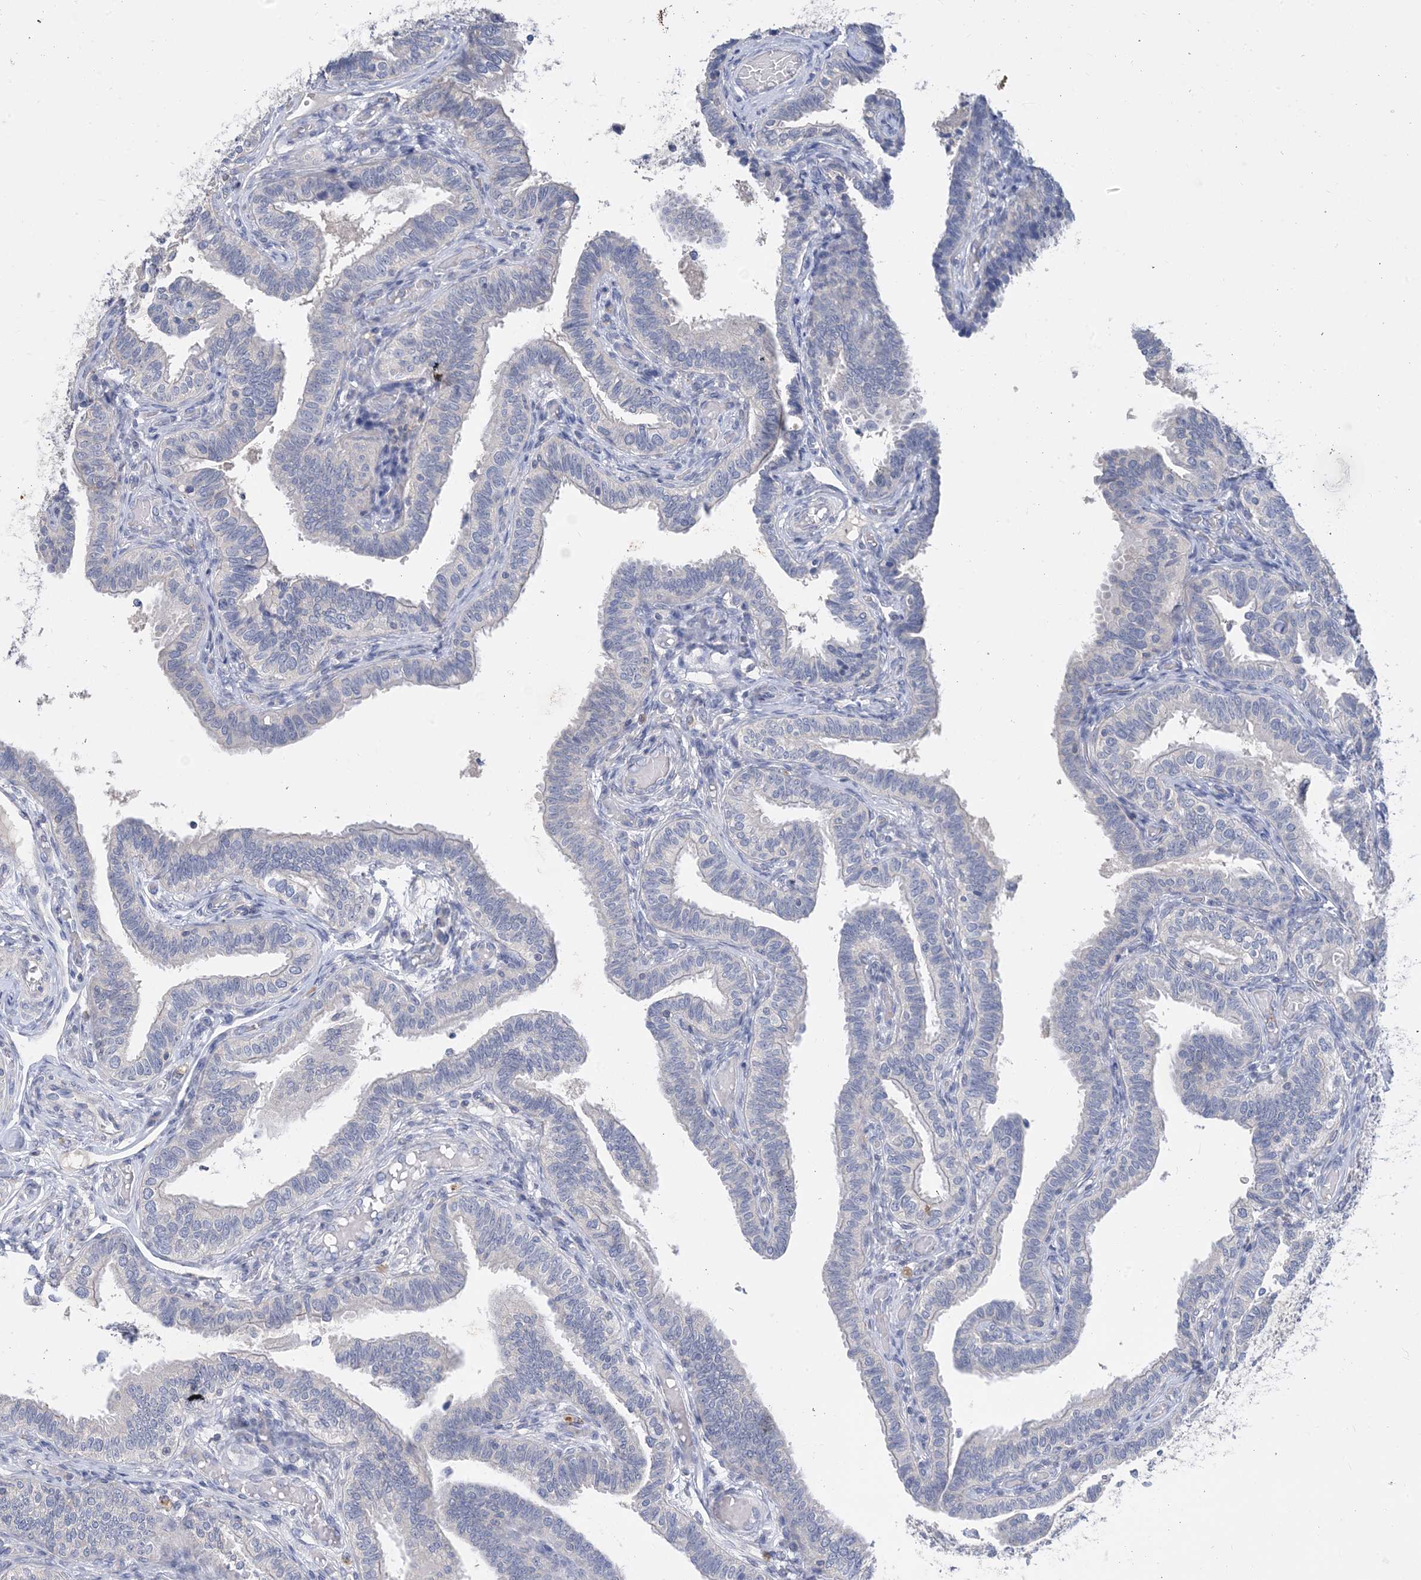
{"staining": {"intensity": "negative", "quantity": "none", "location": "none"}, "tissue": "fallopian tube", "cell_type": "Glandular cells", "image_type": "normal", "snomed": [{"axis": "morphology", "description": "Normal tissue, NOS"}, {"axis": "topography", "description": "Fallopian tube"}], "caption": "Immunohistochemistry micrograph of benign fallopian tube stained for a protein (brown), which reveals no expression in glandular cells.", "gene": "KPRP", "patient": {"sex": "female", "age": 39}}